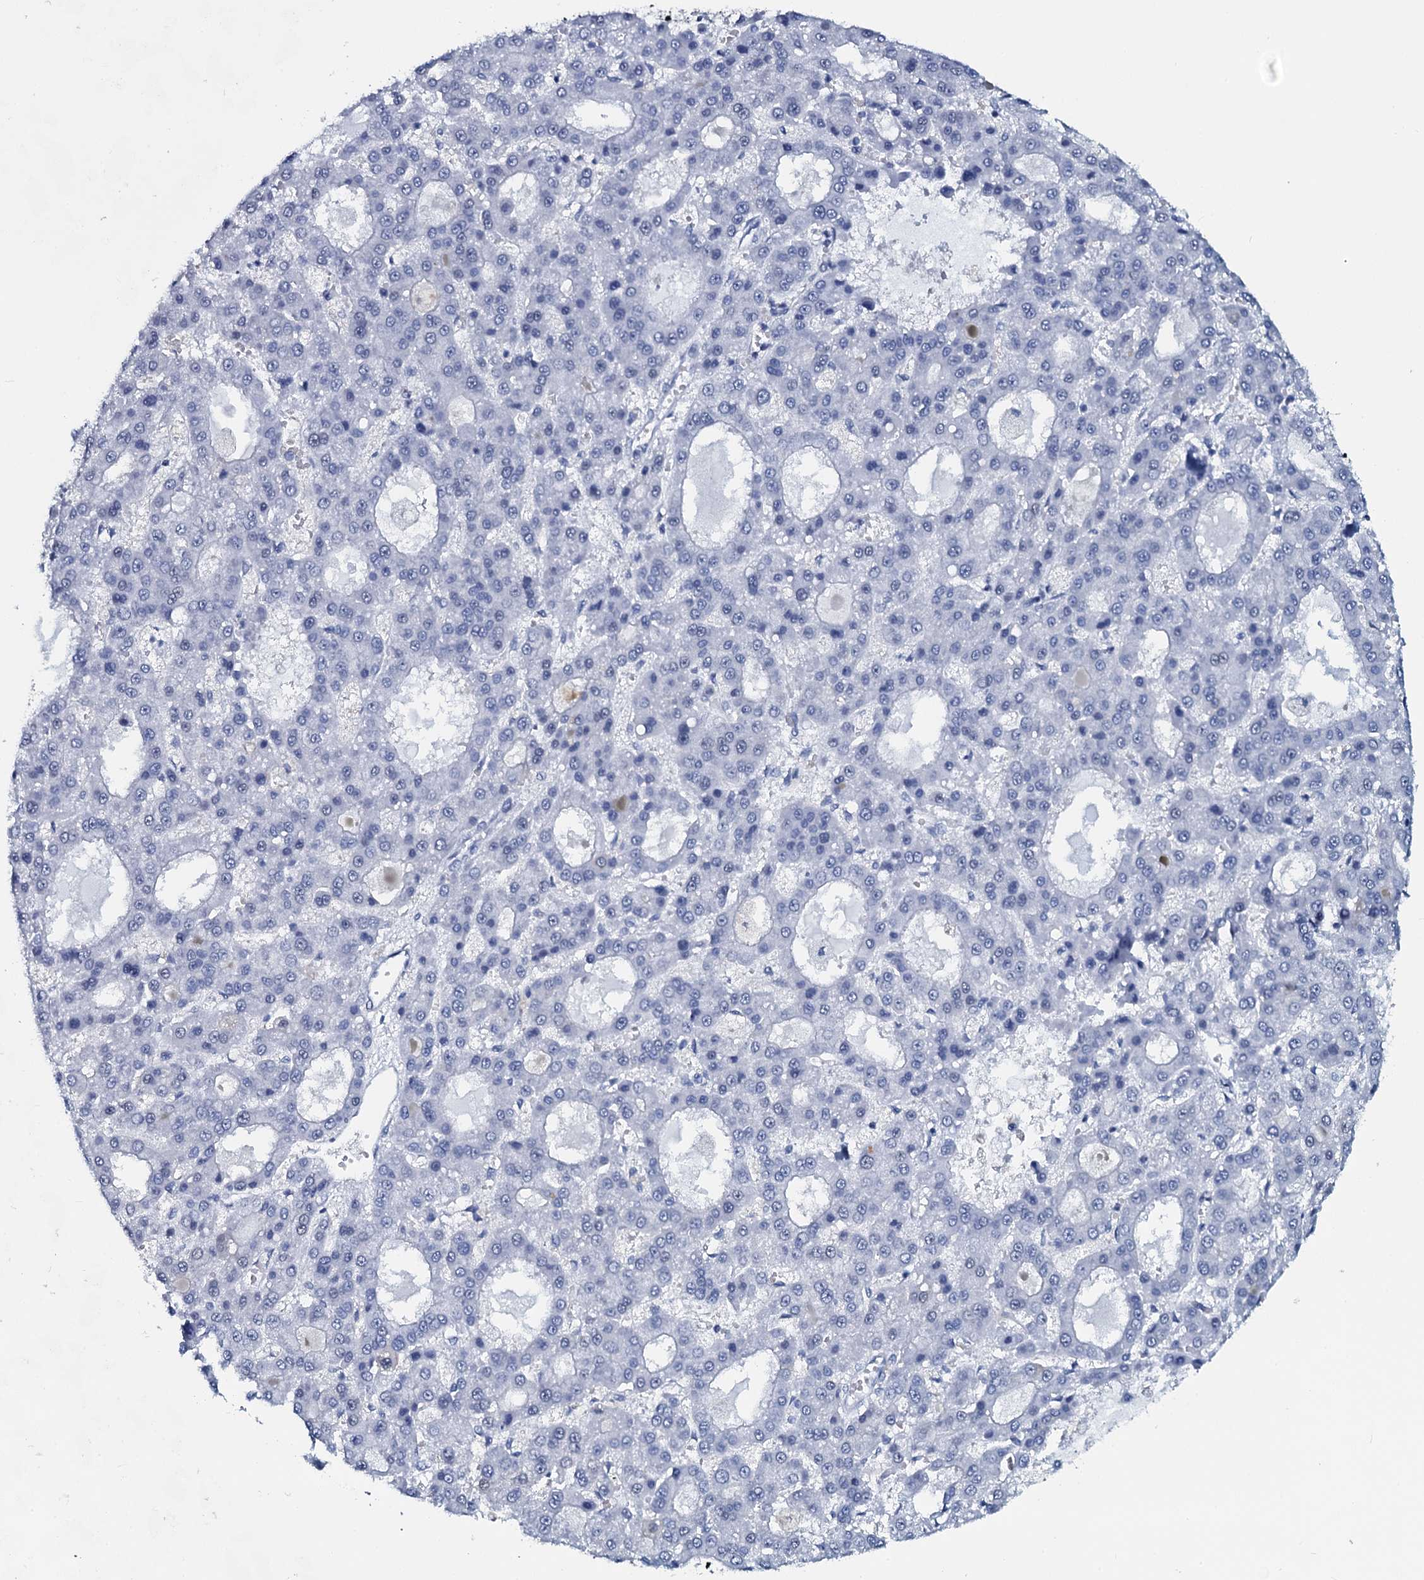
{"staining": {"intensity": "negative", "quantity": "none", "location": "none"}, "tissue": "liver cancer", "cell_type": "Tumor cells", "image_type": "cancer", "snomed": [{"axis": "morphology", "description": "Carcinoma, Hepatocellular, NOS"}, {"axis": "topography", "description": "Liver"}], "caption": "DAB immunohistochemical staining of liver cancer (hepatocellular carcinoma) displays no significant staining in tumor cells.", "gene": "SLC4A7", "patient": {"sex": "male", "age": 70}}